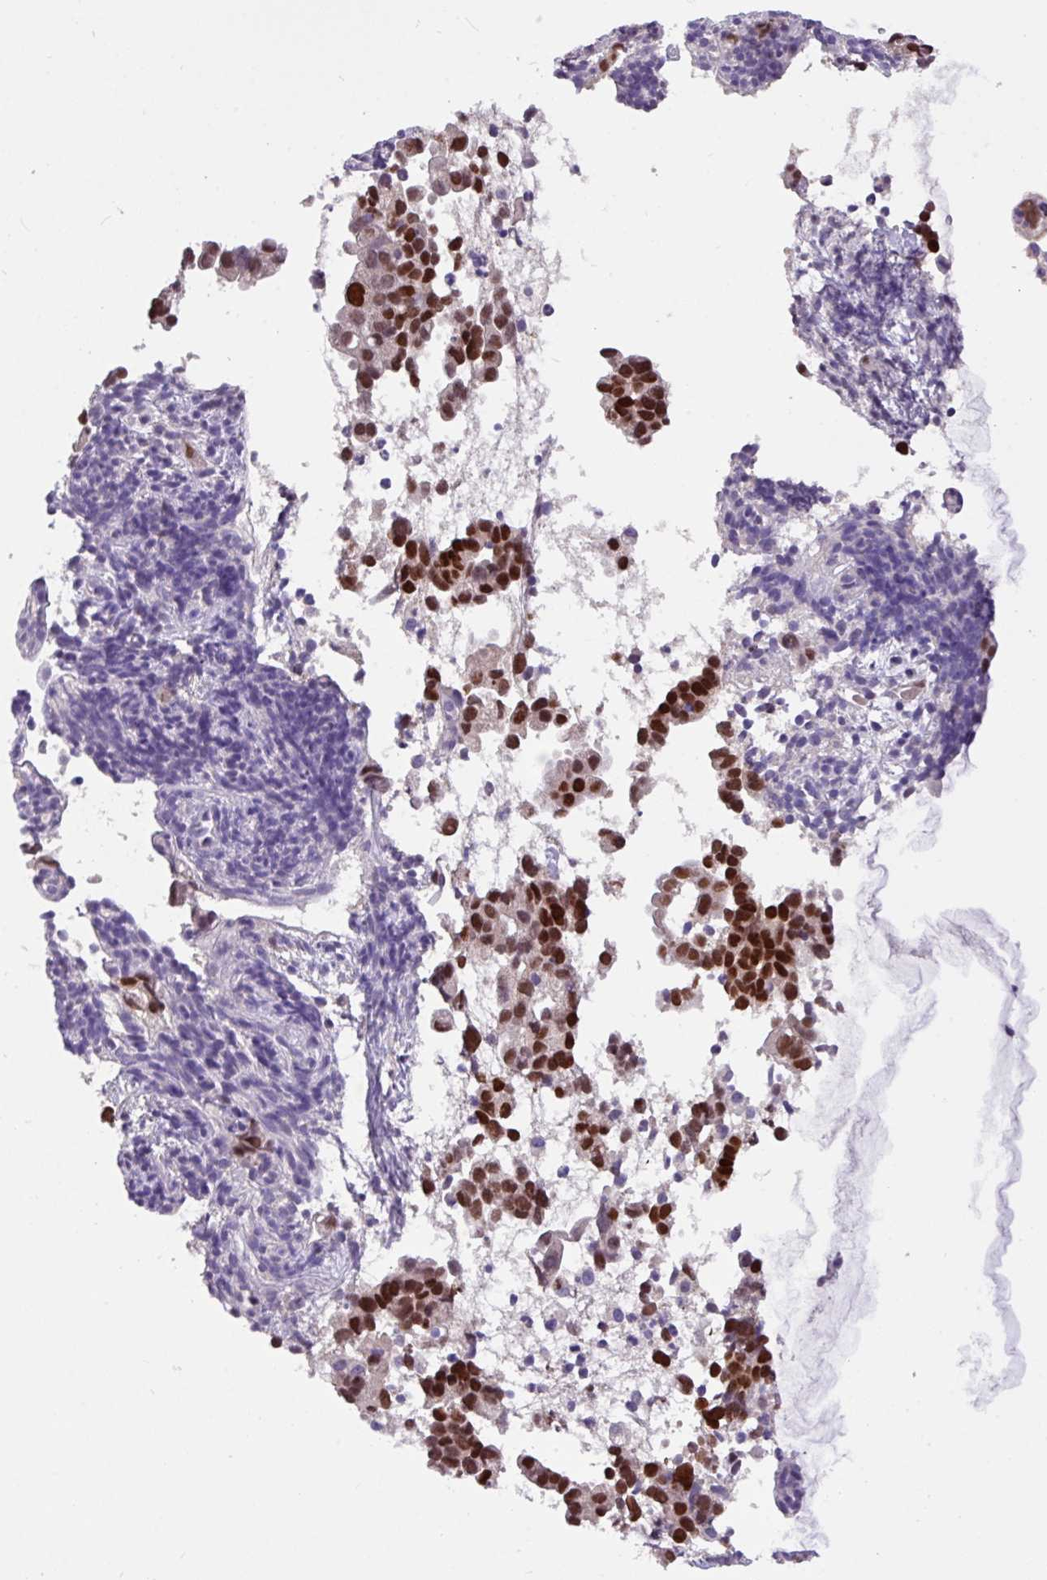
{"staining": {"intensity": "strong", "quantity": ">75%", "location": "nuclear"}, "tissue": "endometrial cancer", "cell_type": "Tumor cells", "image_type": "cancer", "snomed": [{"axis": "morphology", "description": "Adenocarcinoma, NOS"}, {"axis": "topography", "description": "Endometrium"}], "caption": "Endometrial adenocarcinoma stained with a protein marker exhibits strong staining in tumor cells.", "gene": "PAX8", "patient": {"sex": "female", "age": 57}}